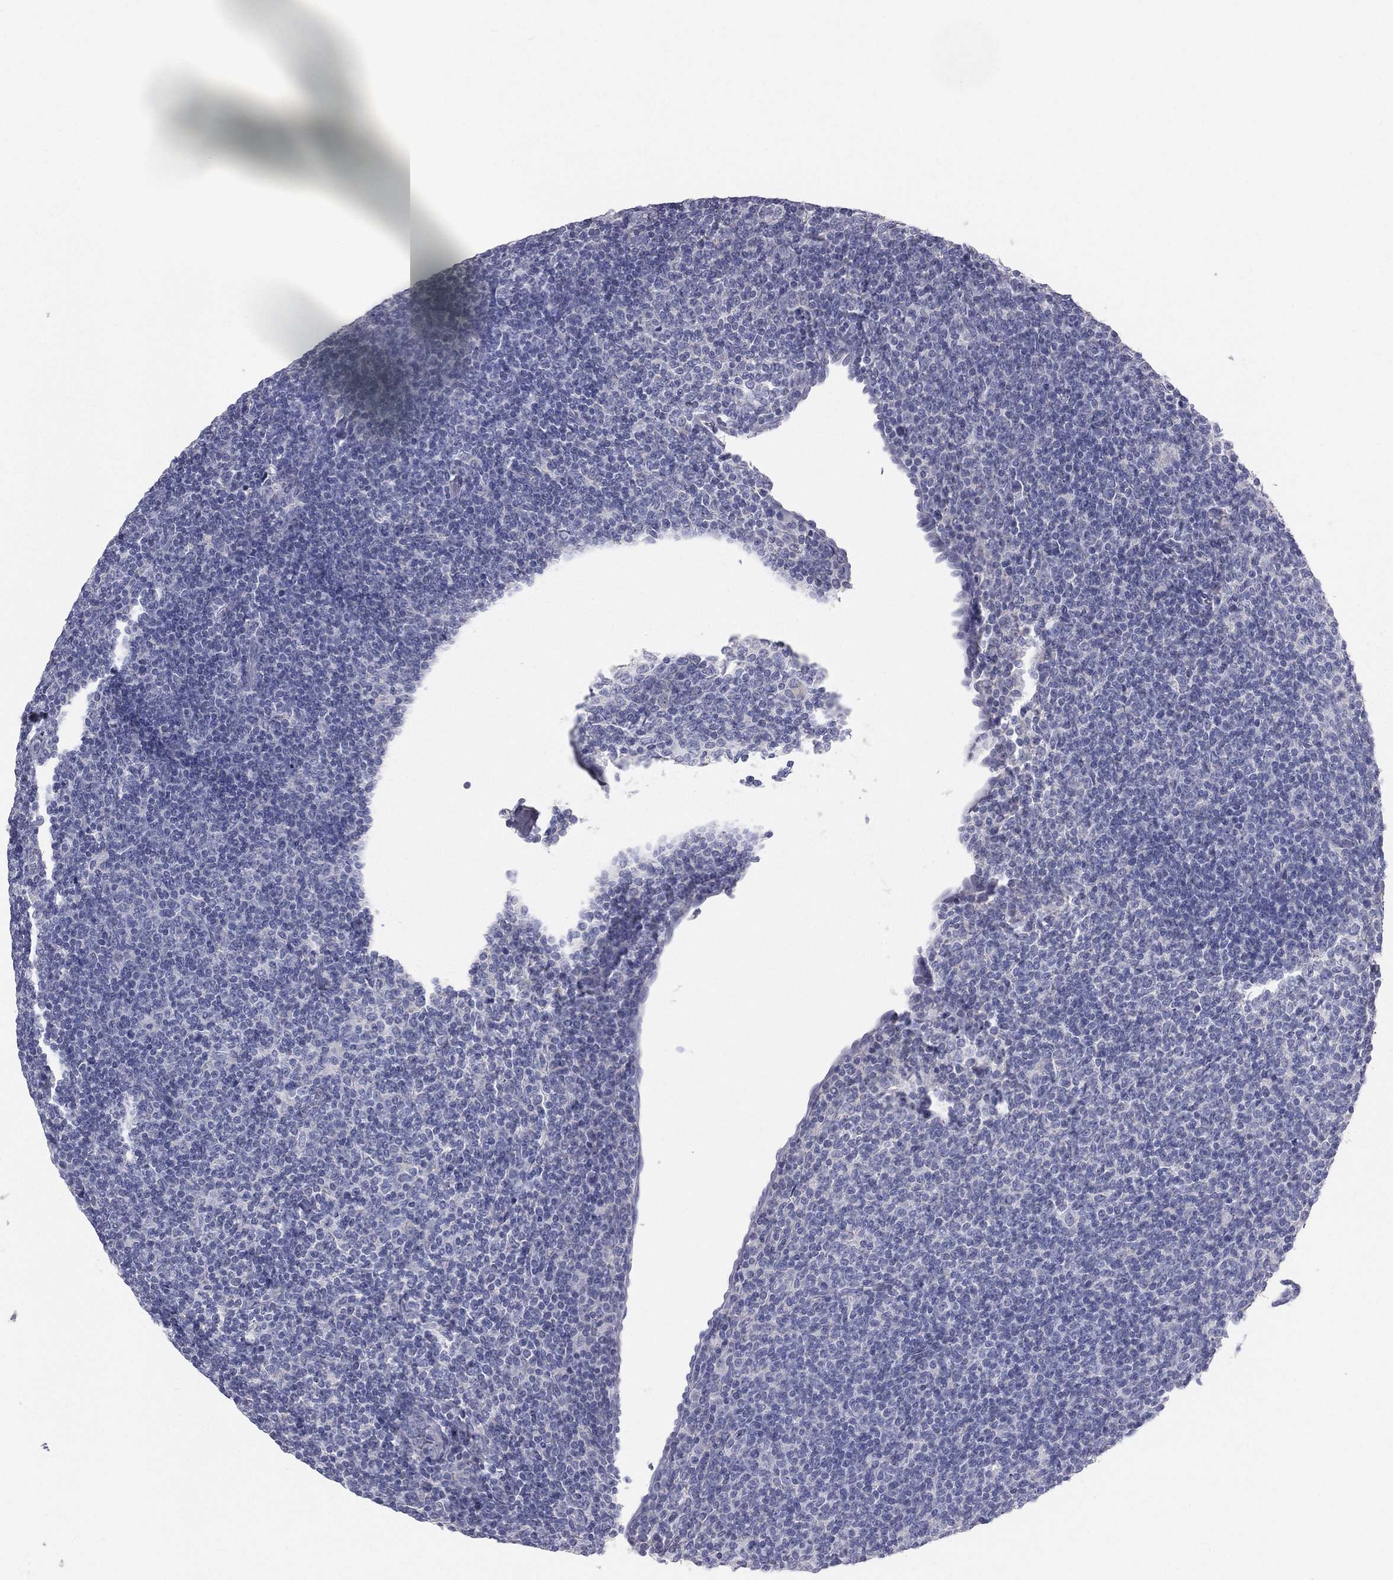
{"staining": {"intensity": "negative", "quantity": "none", "location": "none"}, "tissue": "lymphoma", "cell_type": "Tumor cells", "image_type": "cancer", "snomed": [{"axis": "morphology", "description": "Malignant lymphoma, non-Hodgkin's type, Low grade"}, {"axis": "topography", "description": "Lymph node"}], "caption": "Micrograph shows no protein positivity in tumor cells of lymphoma tissue.", "gene": "STK31", "patient": {"sex": "male", "age": 52}}